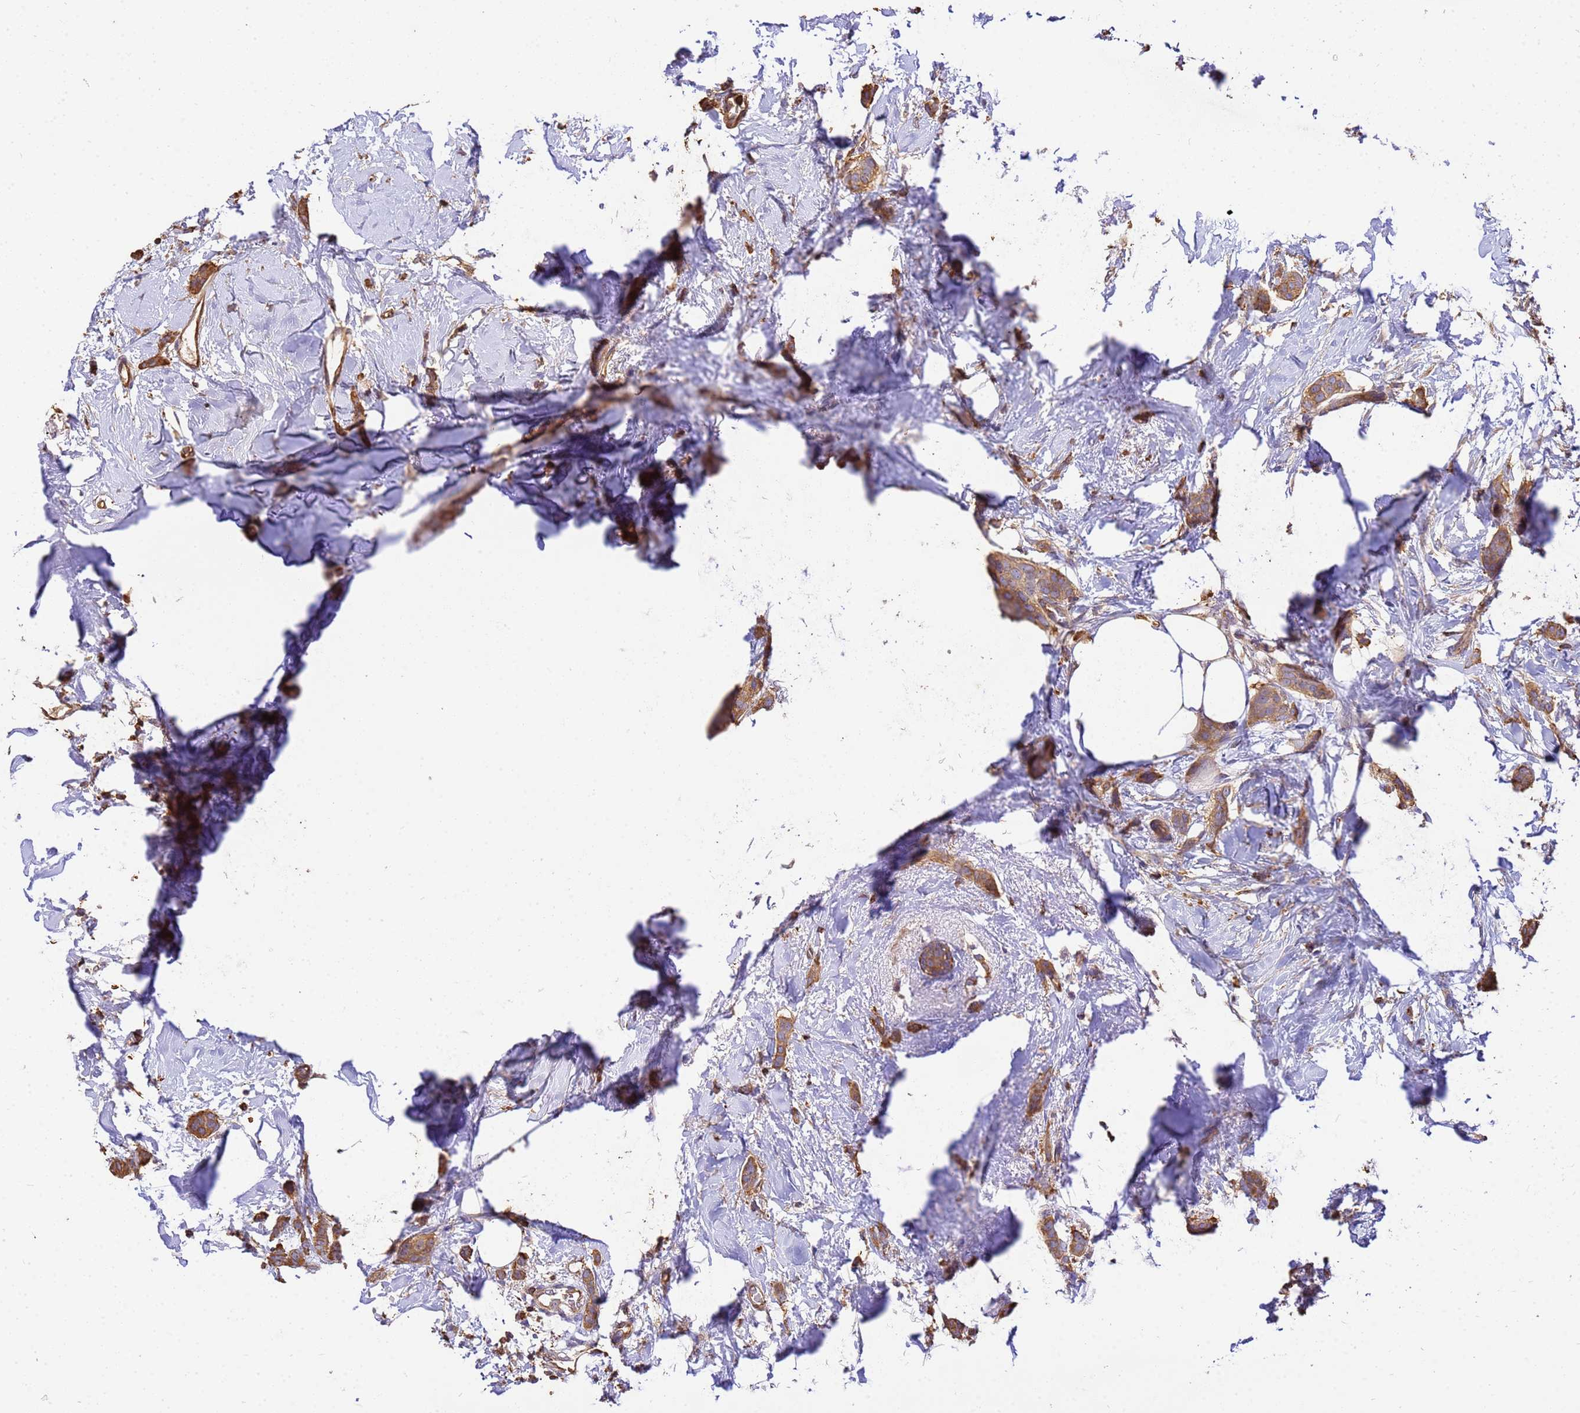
{"staining": {"intensity": "moderate", "quantity": ">75%", "location": "cytoplasmic/membranous"}, "tissue": "breast cancer", "cell_type": "Tumor cells", "image_type": "cancer", "snomed": [{"axis": "morphology", "description": "Duct carcinoma"}, {"axis": "topography", "description": "Breast"}], "caption": "The immunohistochemical stain highlights moderate cytoplasmic/membranous positivity in tumor cells of breast cancer (intraductal carcinoma) tissue. The protein is shown in brown color, while the nuclei are stained blue.", "gene": "WDR64", "patient": {"sex": "female", "age": 72}}